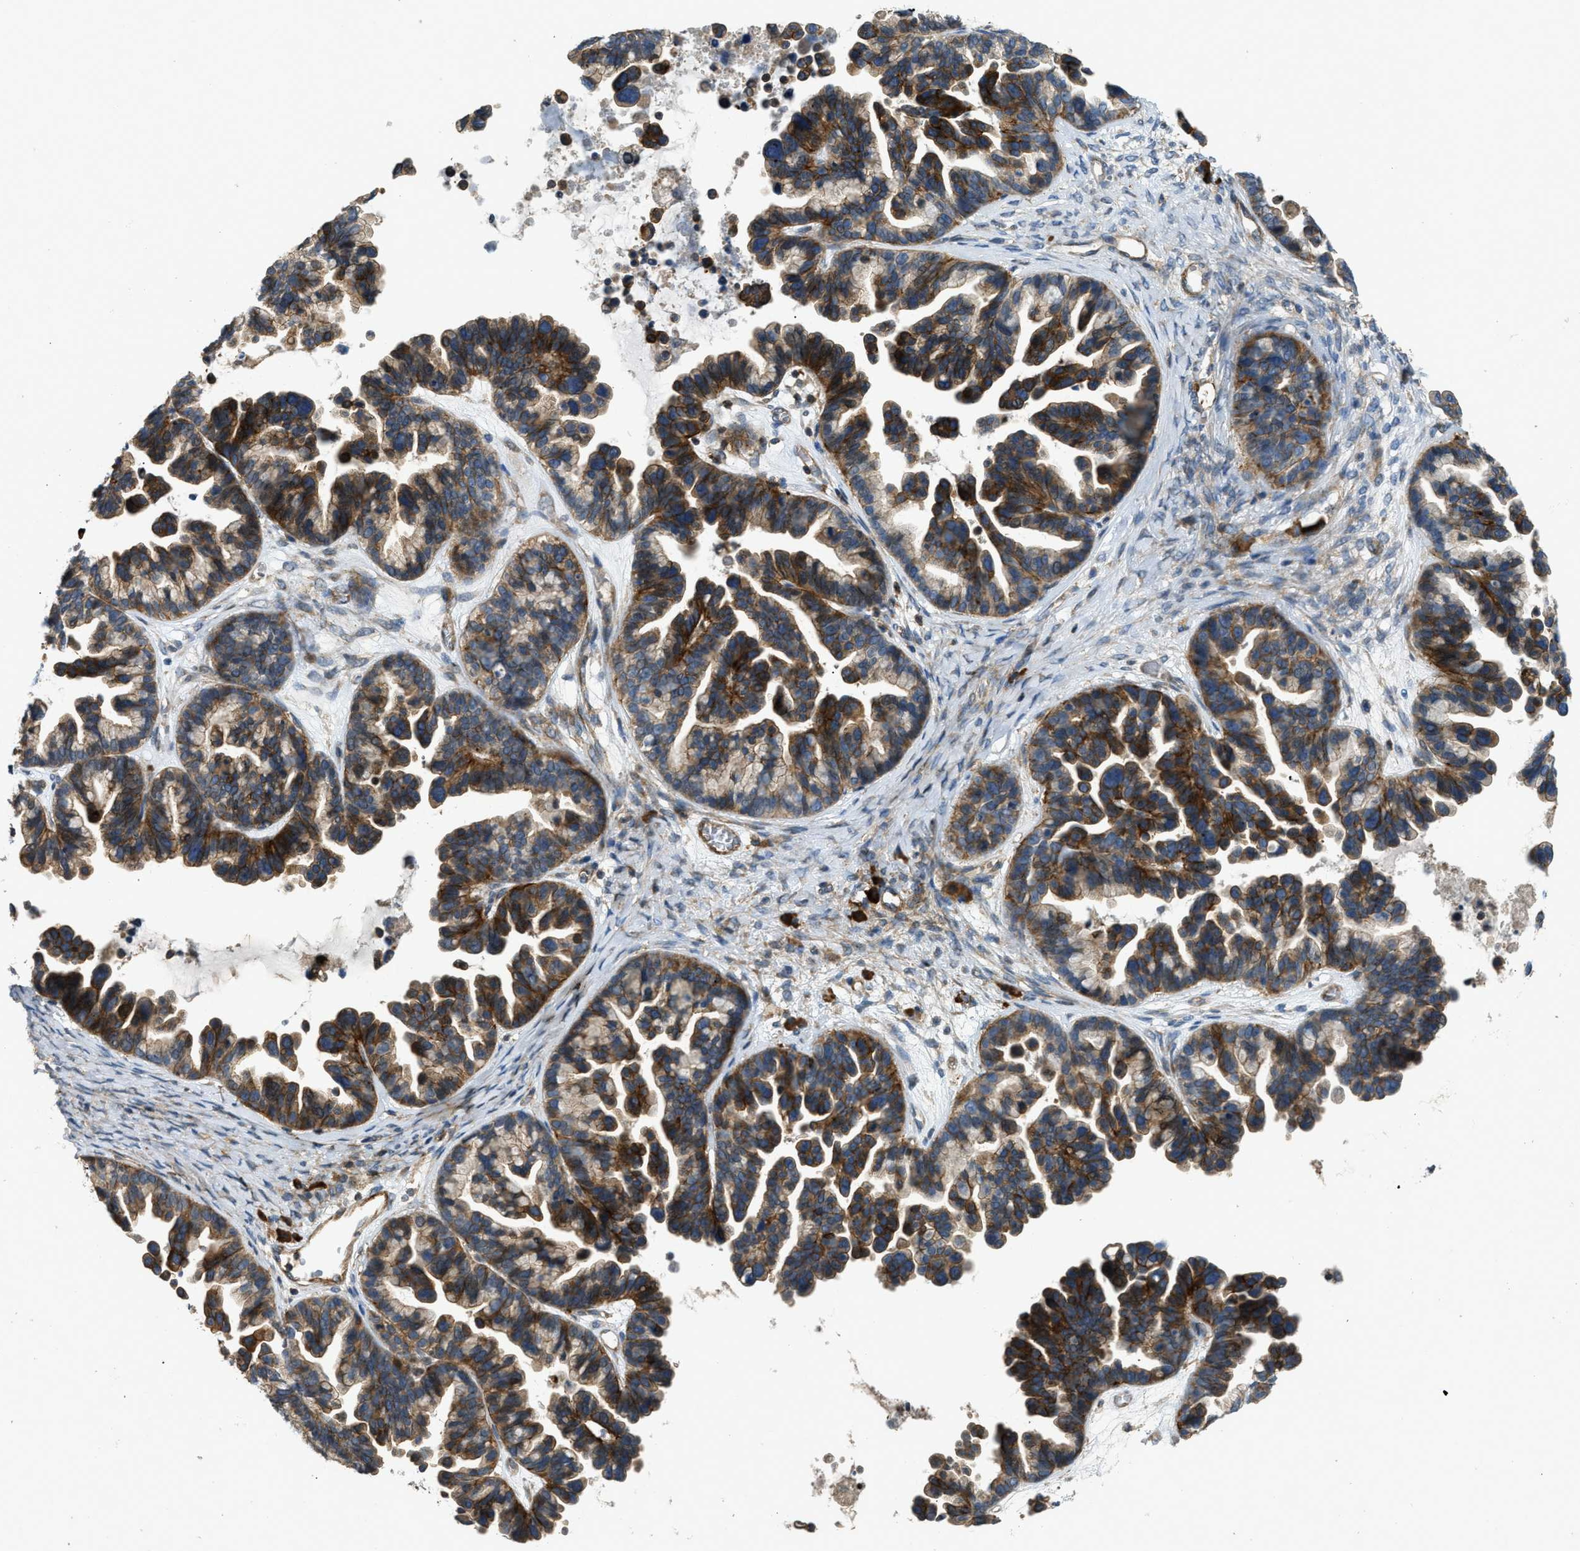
{"staining": {"intensity": "strong", "quantity": ">75%", "location": "cytoplasmic/membranous"}, "tissue": "ovarian cancer", "cell_type": "Tumor cells", "image_type": "cancer", "snomed": [{"axis": "morphology", "description": "Cystadenocarcinoma, serous, NOS"}, {"axis": "topography", "description": "Ovary"}], "caption": "Tumor cells reveal high levels of strong cytoplasmic/membranous expression in about >75% of cells in serous cystadenocarcinoma (ovarian).", "gene": "BTN3A2", "patient": {"sex": "female", "age": 56}}